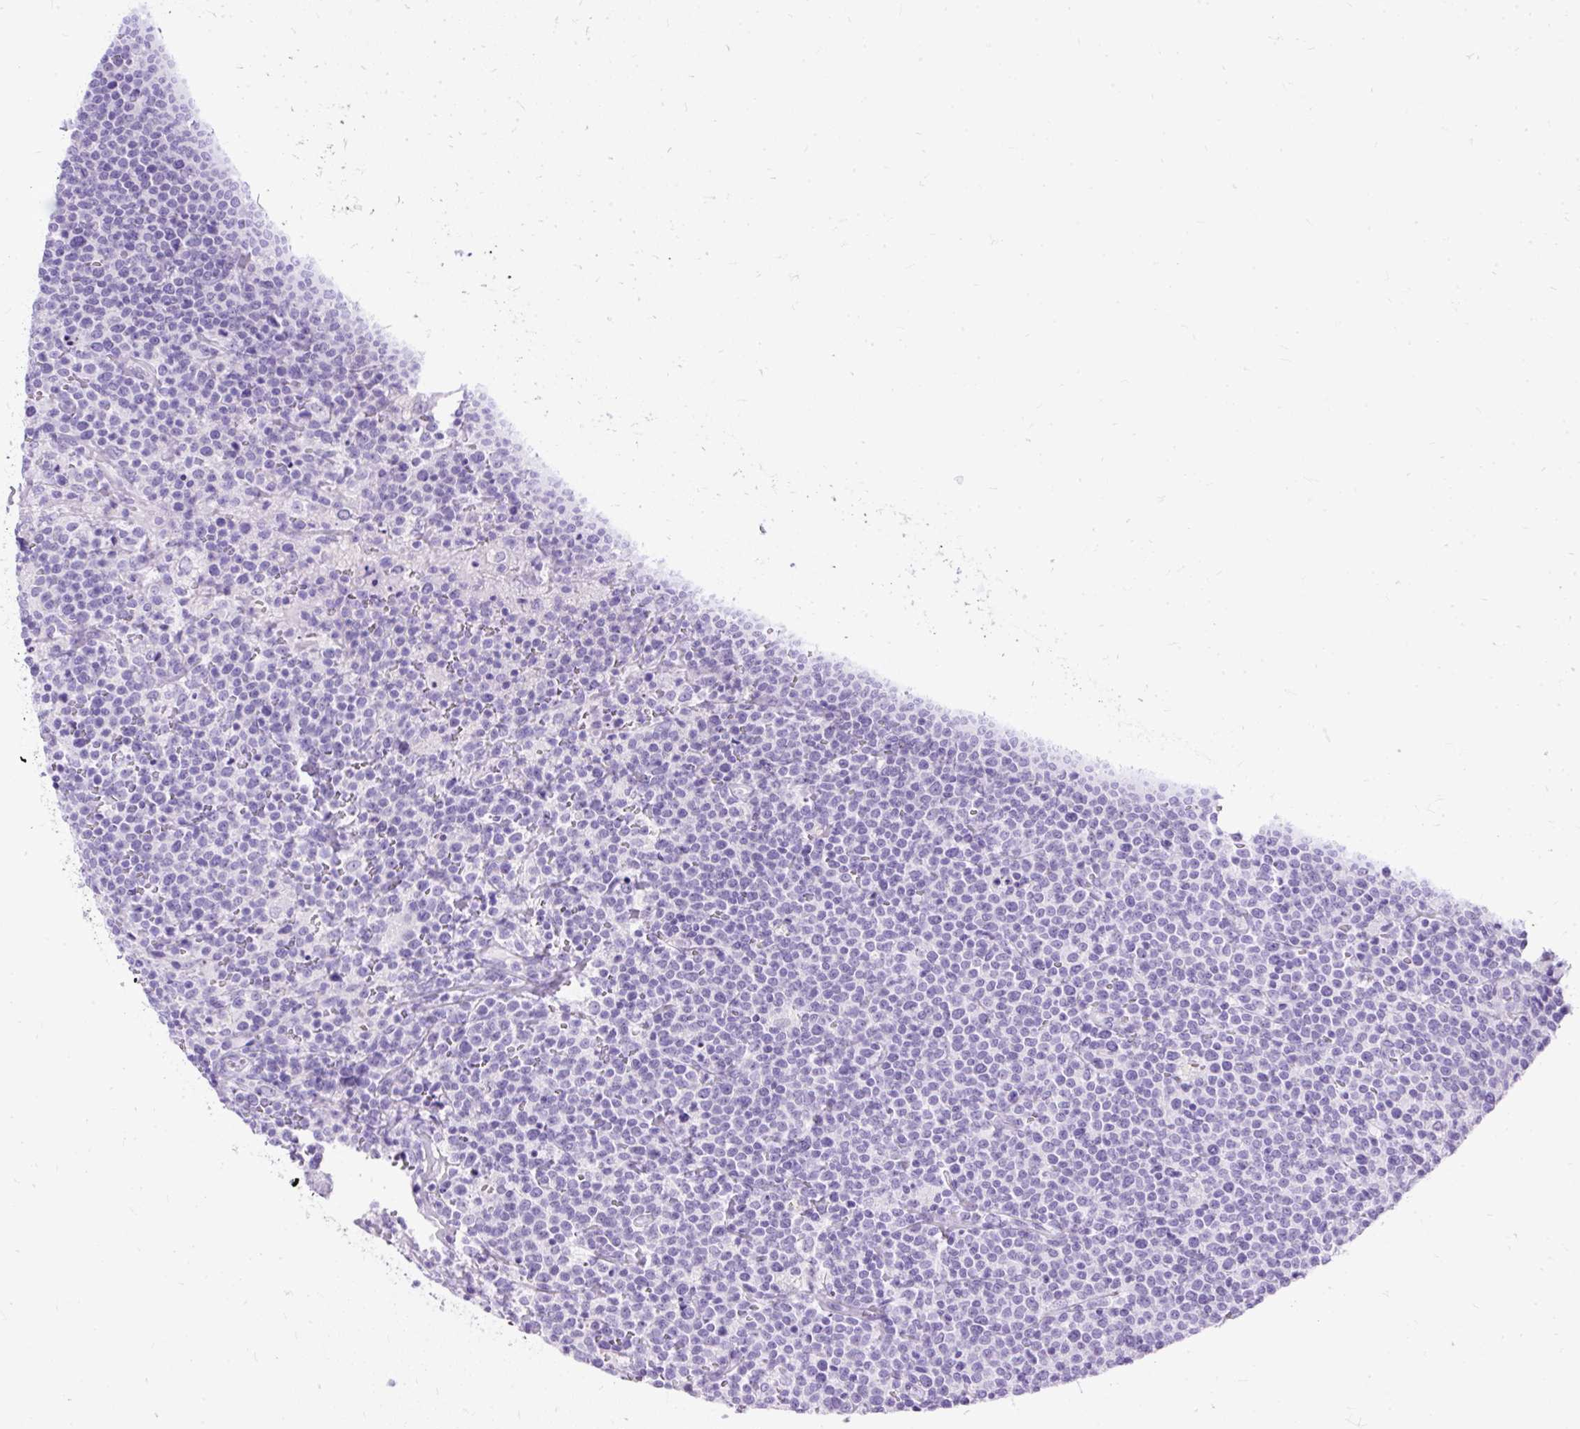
{"staining": {"intensity": "negative", "quantity": "none", "location": "none"}, "tissue": "lymphoma", "cell_type": "Tumor cells", "image_type": "cancer", "snomed": [{"axis": "morphology", "description": "Malignant lymphoma, non-Hodgkin's type, High grade"}, {"axis": "topography", "description": "Lymph node"}], "caption": "High magnification brightfield microscopy of lymphoma stained with DAB (brown) and counterstained with hematoxylin (blue): tumor cells show no significant staining.", "gene": "HEY1", "patient": {"sex": "male", "age": 61}}